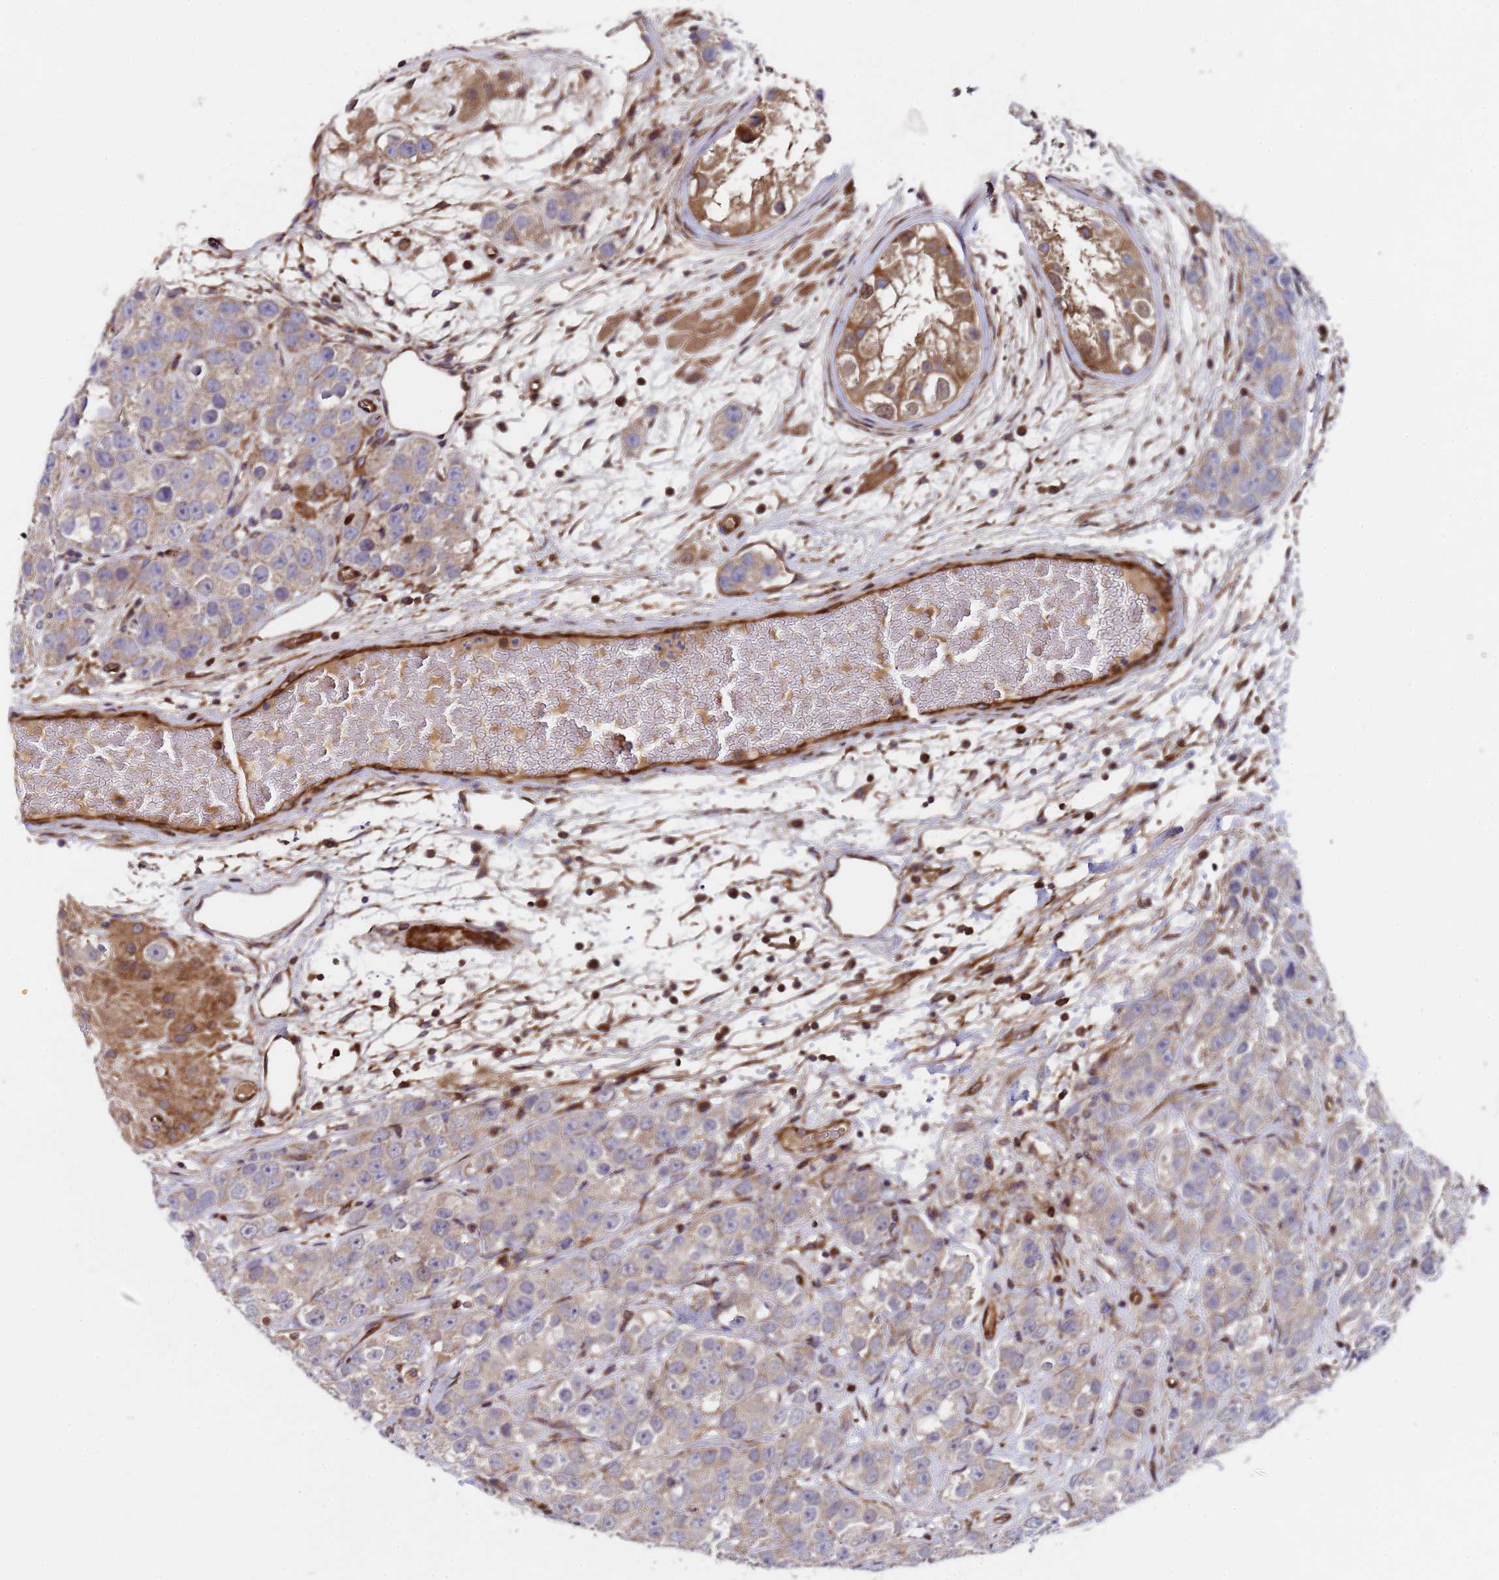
{"staining": {"intensity": "weak", "quantity": "25%-75%", "location": "cytoplasmic/membranous"}, "tissue": "testis cancer", "cell_type": "Tumor cells", "image_type": "cancer", "snomed": [{"axis": "morphology", "description": "Seminoma, NOS"}, {"axis": "topography", "description": "Testis"}], "caption": "This is an image of immunohistochemistry staining of testis cancer (seminoma), which shows weak staining in the cytoplasmic/membranous of tumor cells.", "gene": "MOCS1", "patient": {"sex": "male", "age": 28}}